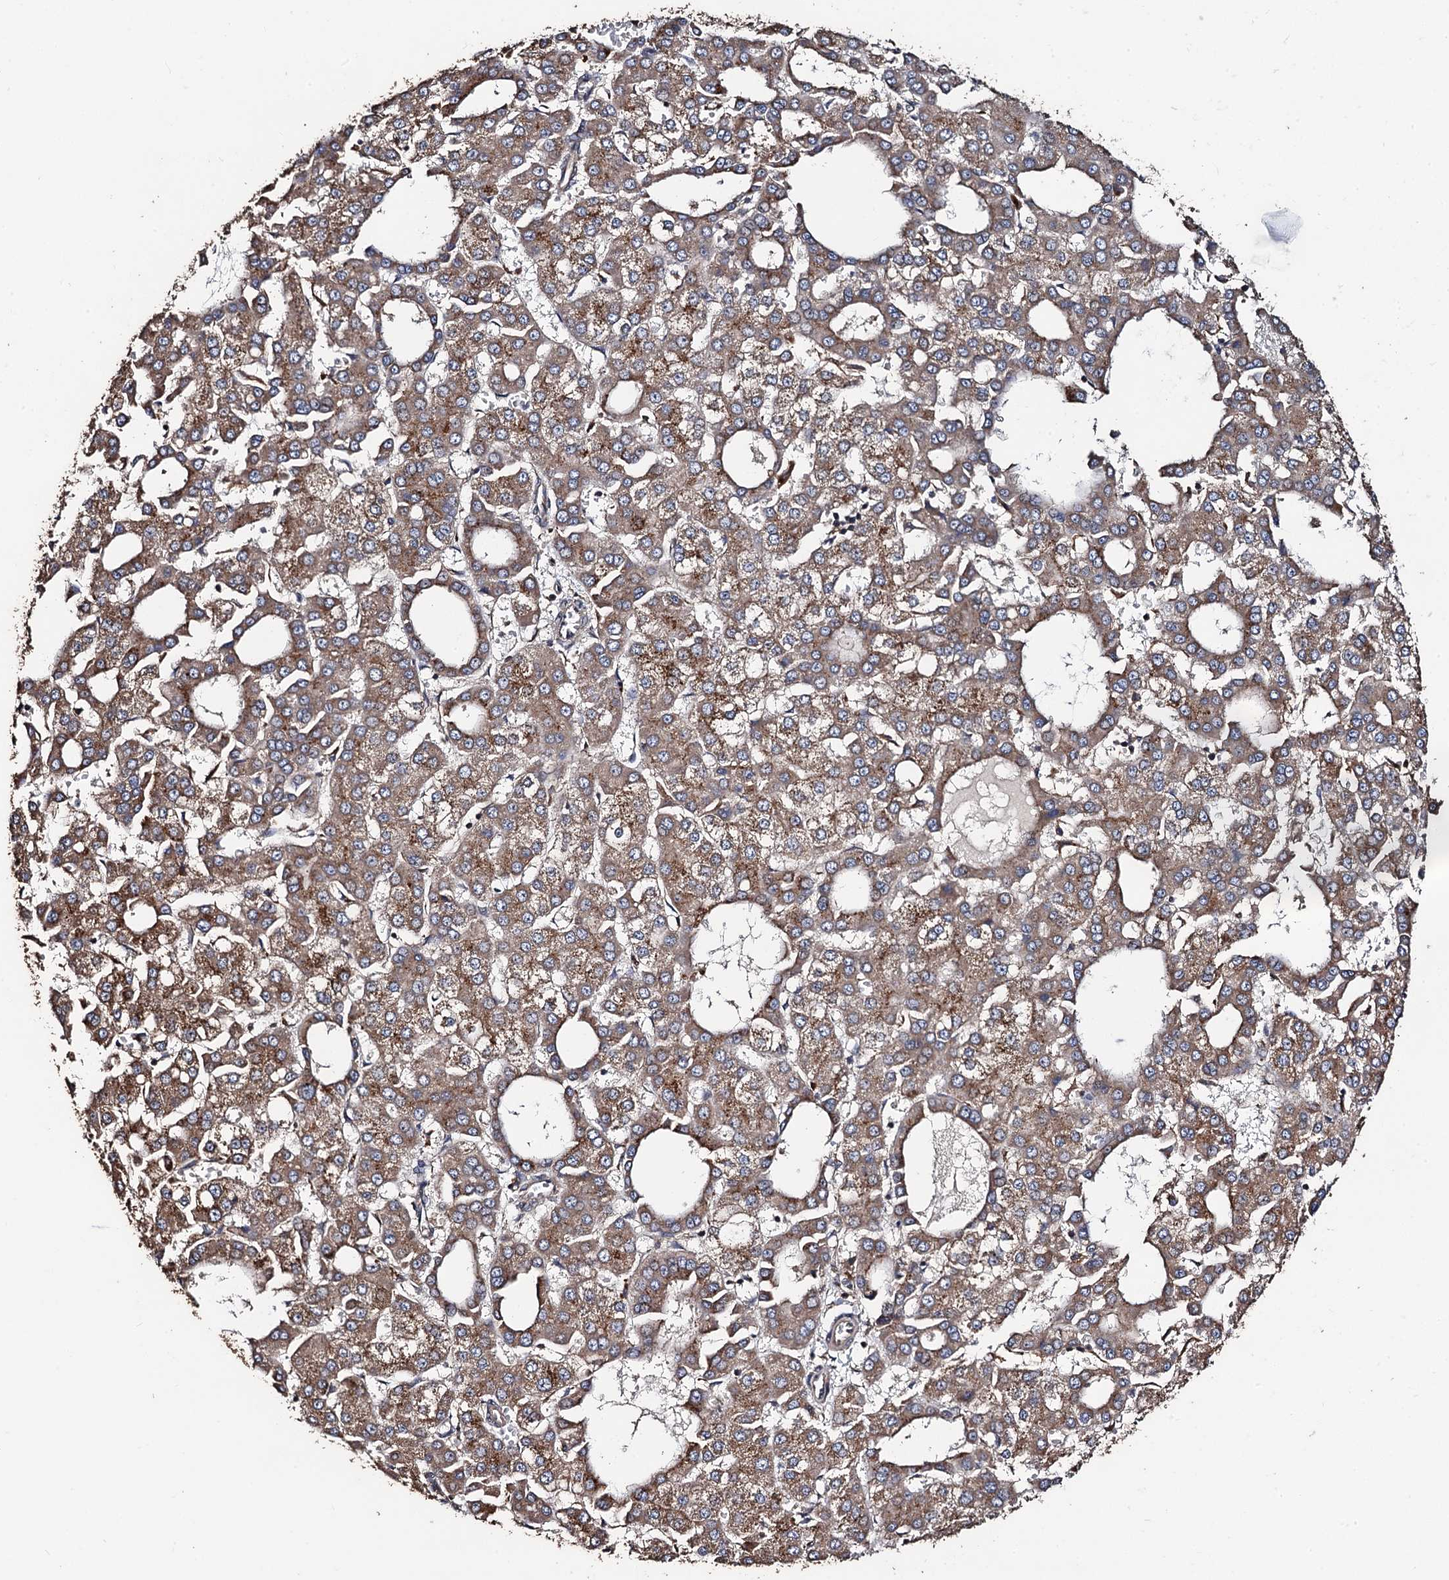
{"staining": {"intensity": "moderate", "quantity": ">75%", "location": "cytoplasmic/membranous"}, "tissue": "liver cancer", "cell_type": "Tumor cells", "image_type": "cancer", "snomed": [{"axis": "morphology", "description": "Carcinoma, Hepatocellular, NOS"}, {"axis": "topography", "description": "Liver"}], "caption": "Liver hepatocellular carcinoma stained for a protein (brown) reveals moderate cytoplasmic/membranous positive positivity in about >75% of tumor cells.", "gene": "PPTC7", "patient": {"sex": "male", "age": 47}}